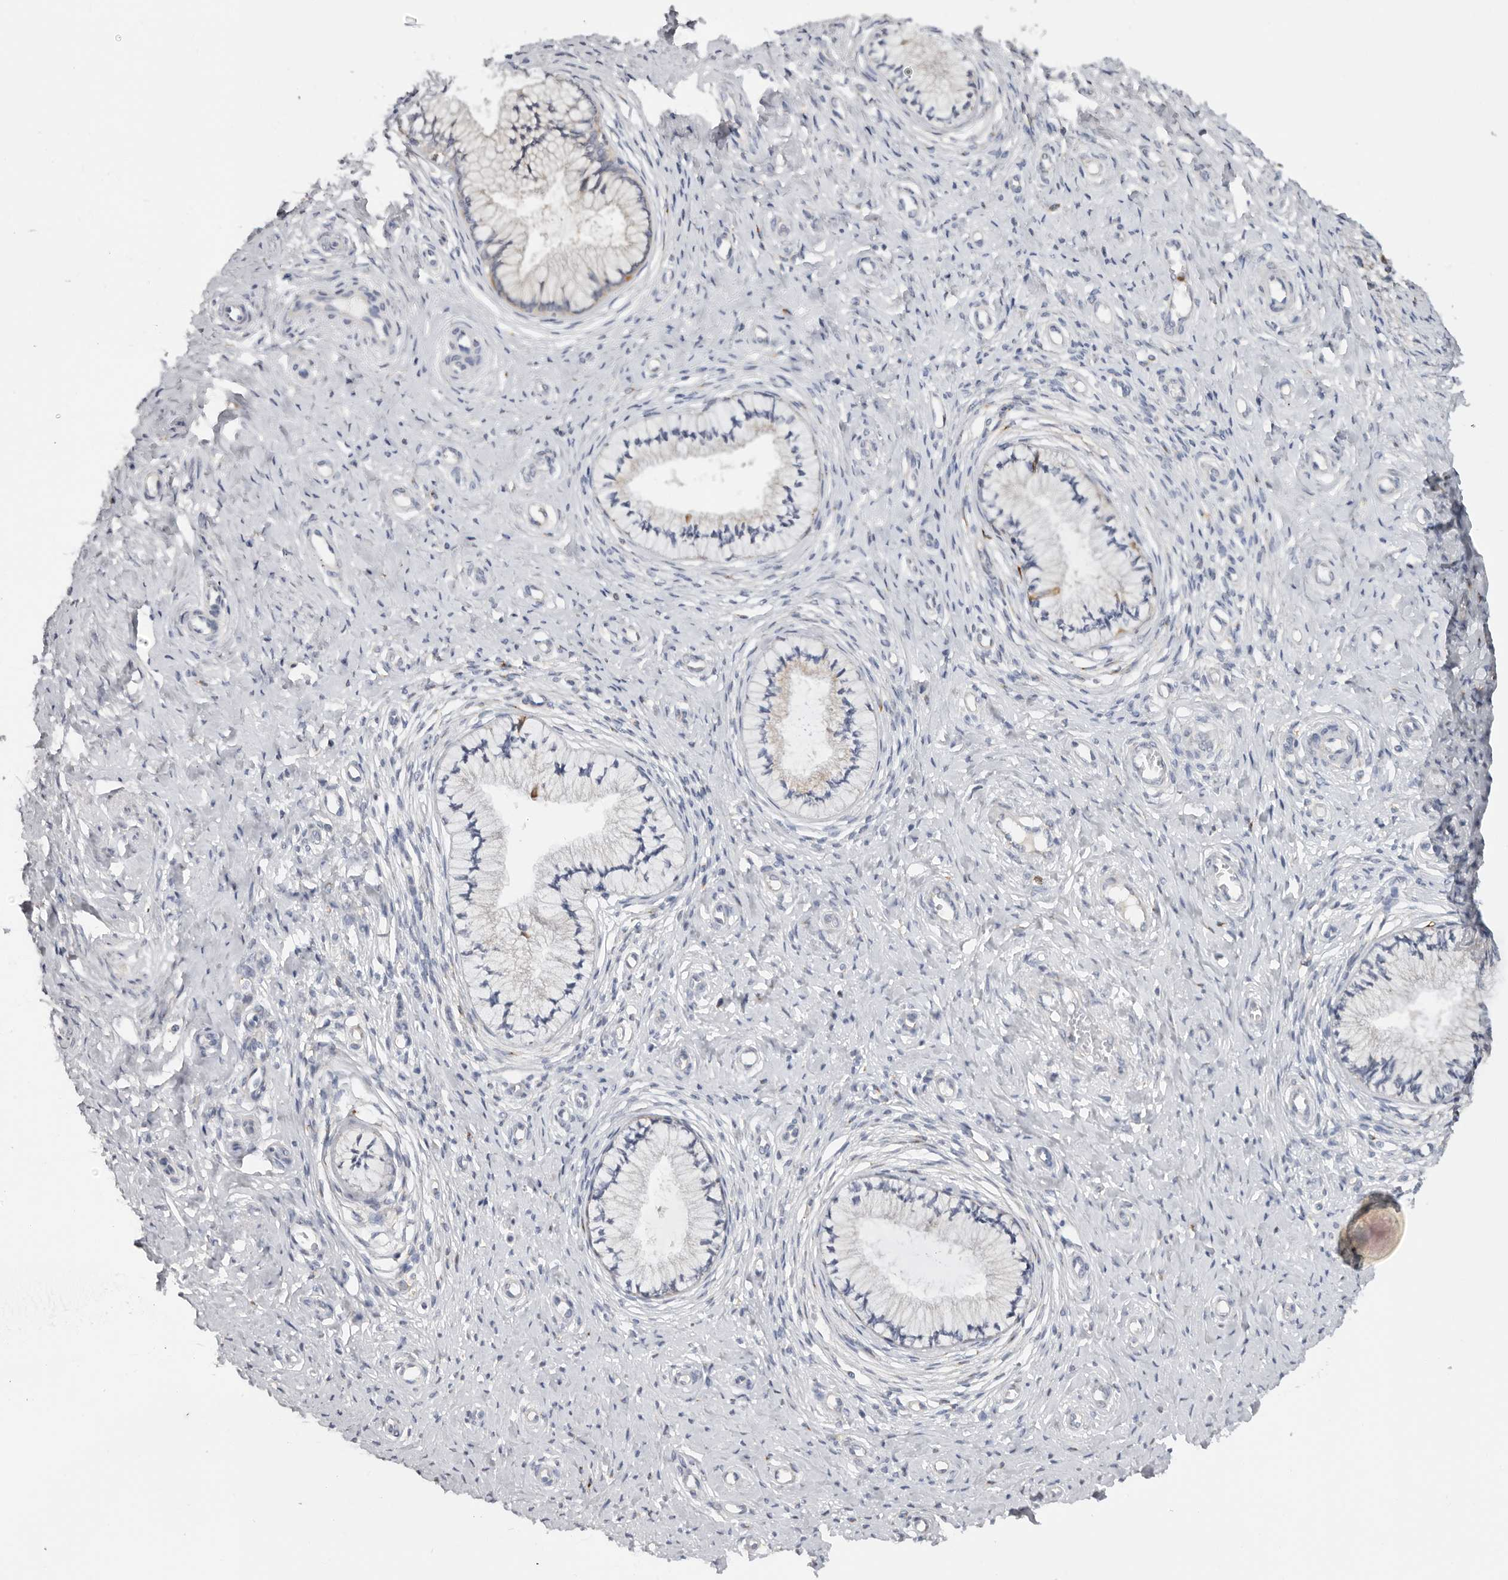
{"staining": {"intensity": "negative", "quantity": "none", "location": "none"}, "tissue": "cervix", "cell_type": "Glandular cells", "image_type": "normal", "snomed": [{"axis": "morphology", "description": "Normal tissue, NOS"}, {"axis": "topography", "description": "Cervix"}], "caption": "IHC of normal cervix displays no staining in glandular cells. Nuclei are stained in blue.", "gene": "TFRC", "patient": {"sex": "female", "age": 36}}